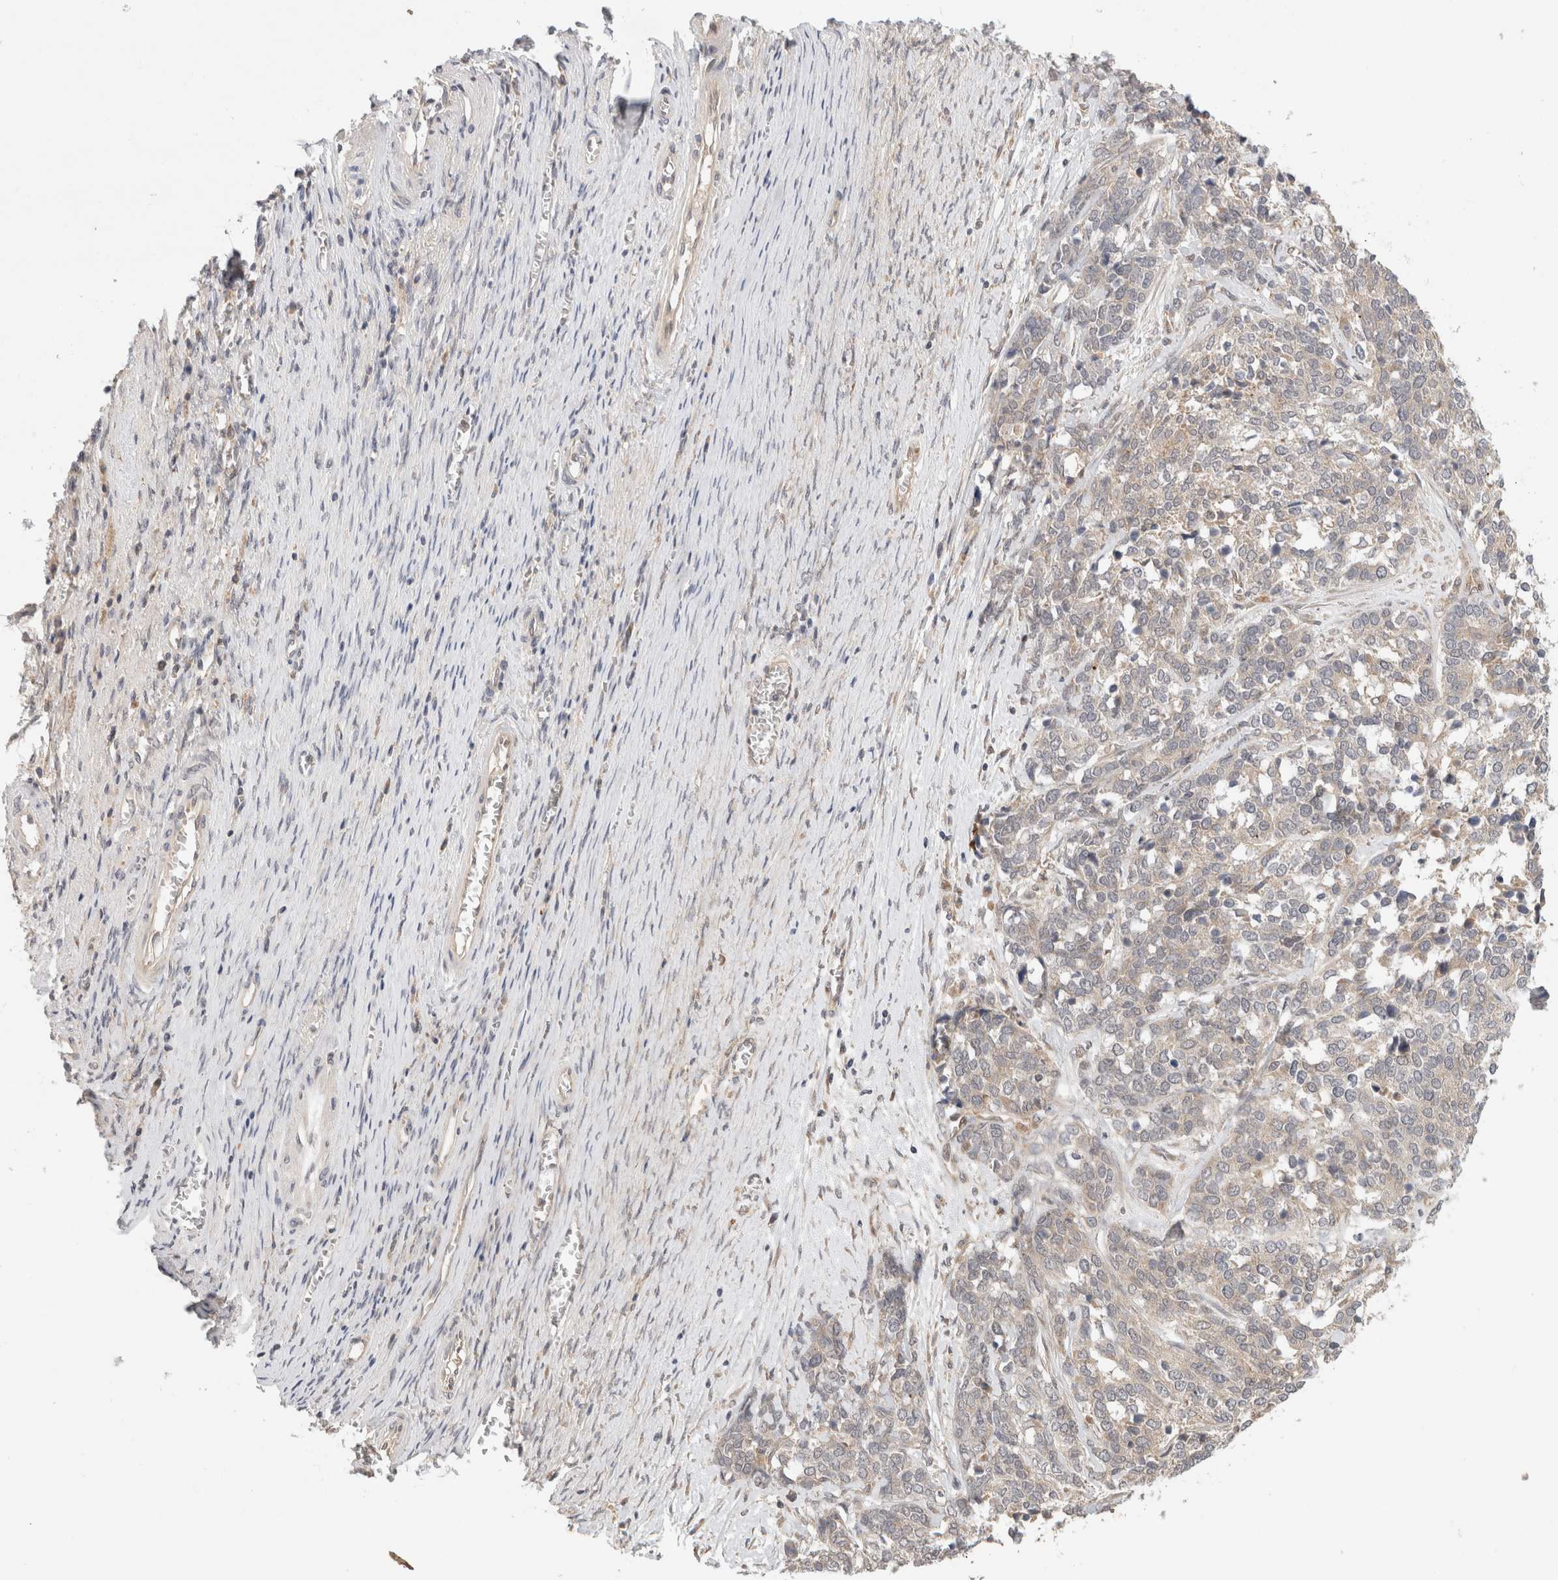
{"staining": {"intensity": "negative", "quantity": "none", "location": "none"}, "tissue": "ovarian cancer", "cell_type": "Tumor cells", "image_type": "cancer", "snomed": [{"axis": "morphology", "description": "Cystadenocarcinoma, serous, NOS"}, {"axis": "topography", "description": "Ovary"}], "caption": "Immunohistochemistry (IHC) of ovarian serous cystadenocarcinoma exhibits no positivity in tumor cells.", "gene": "SGK1", "patient": {"sex": "female", "age": 44}}